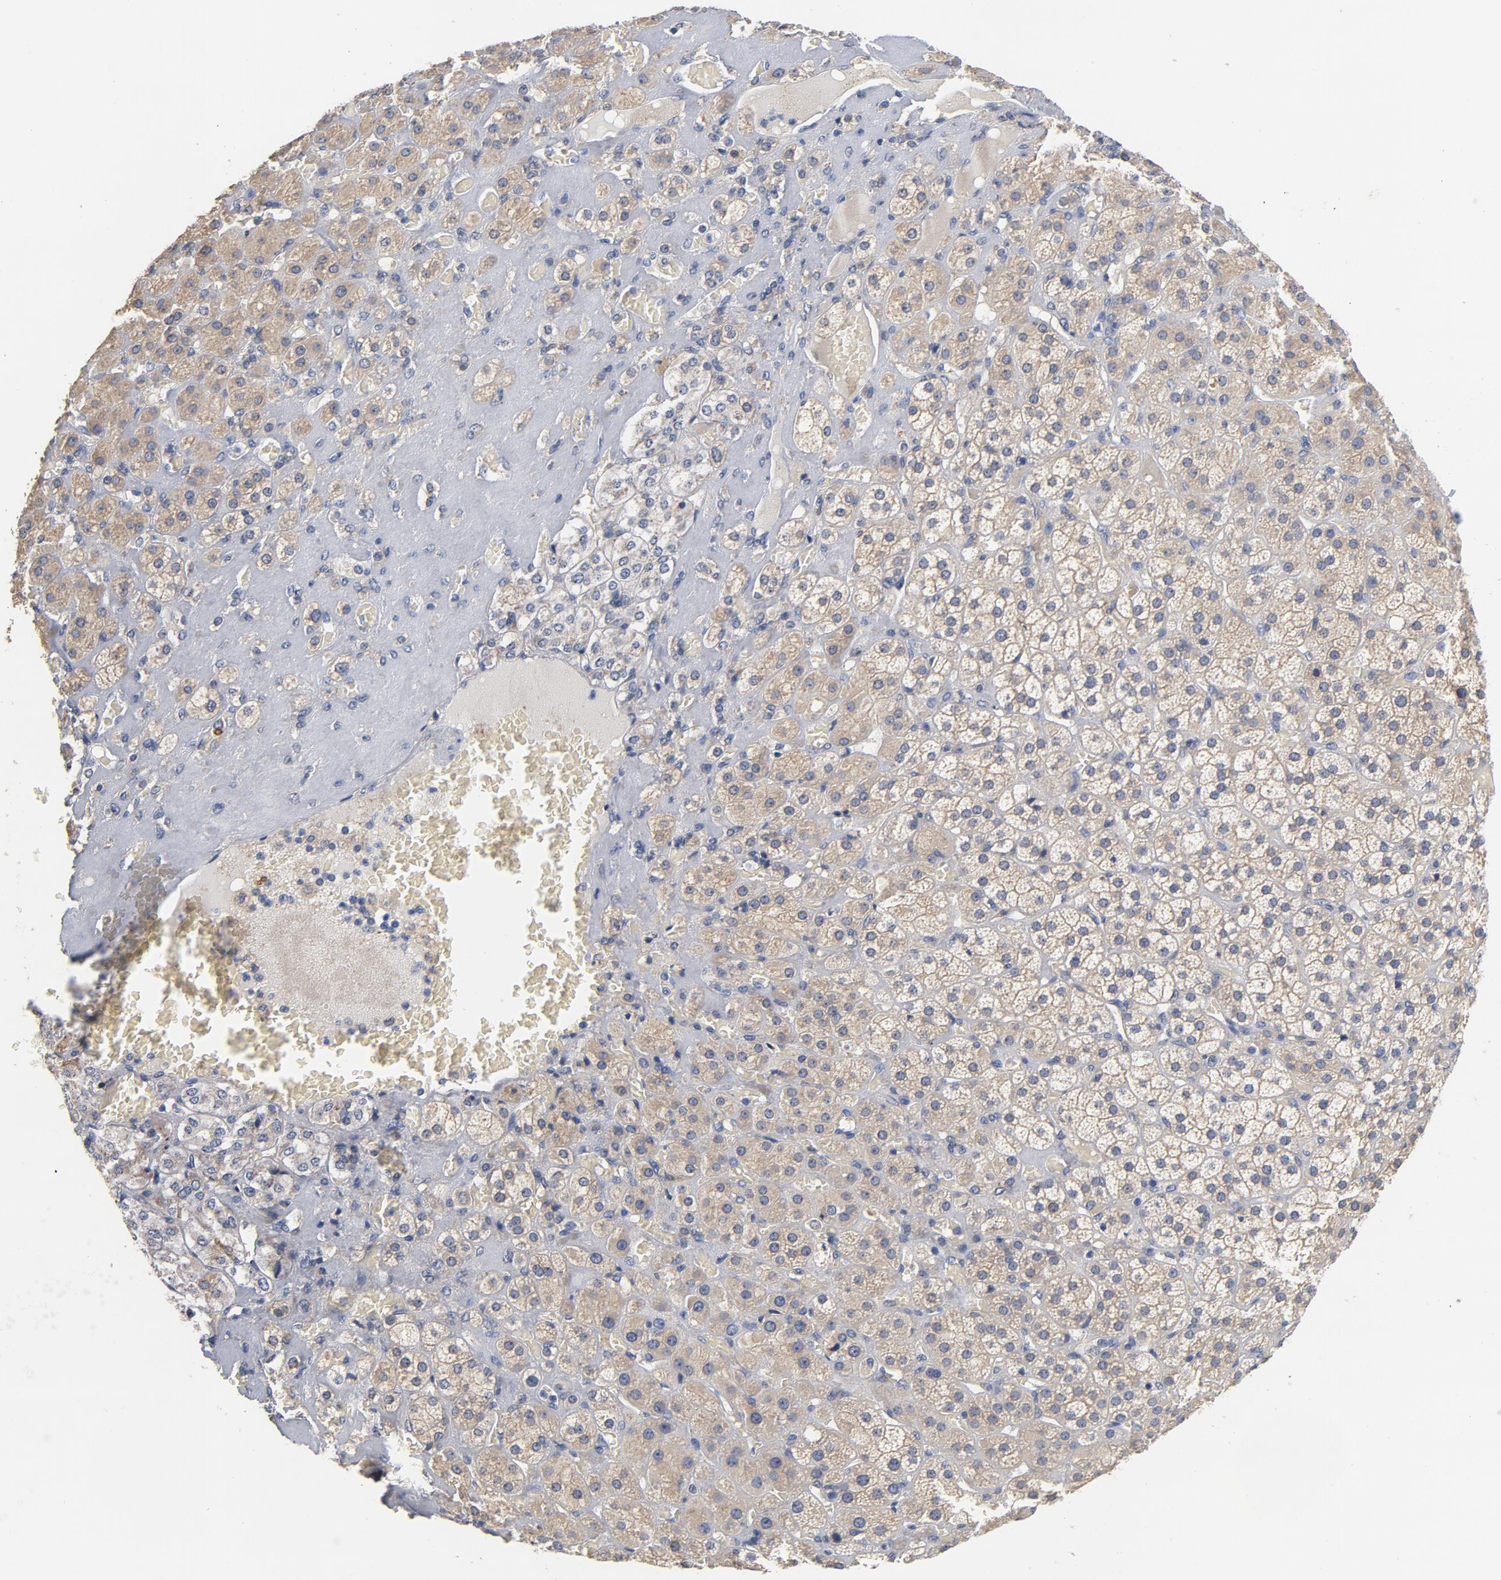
{"staining": {"intensity": "moderate", "quantity": "<25%", "location": "cytoplasmic/membranous"}, "tissue": "adrenal gland", "cell_type": "Glandular cells", "image_type": "normal", "snomed": [{"axis": "morphology", "description": "Normal tissue, NOS"}, {"axis": "topography", "description": "Adrenal gland"}], "caption": "Immunohistochemistry (IHC) photomicrograph of normal human adrenal gland stained for a protein (brown), which shows low levels of moderate cytoplasmic/membranous expression in approximately <25% of glandular cells.", "gene": "TLR4", "patient": {"sex": "female", "age": 71}}